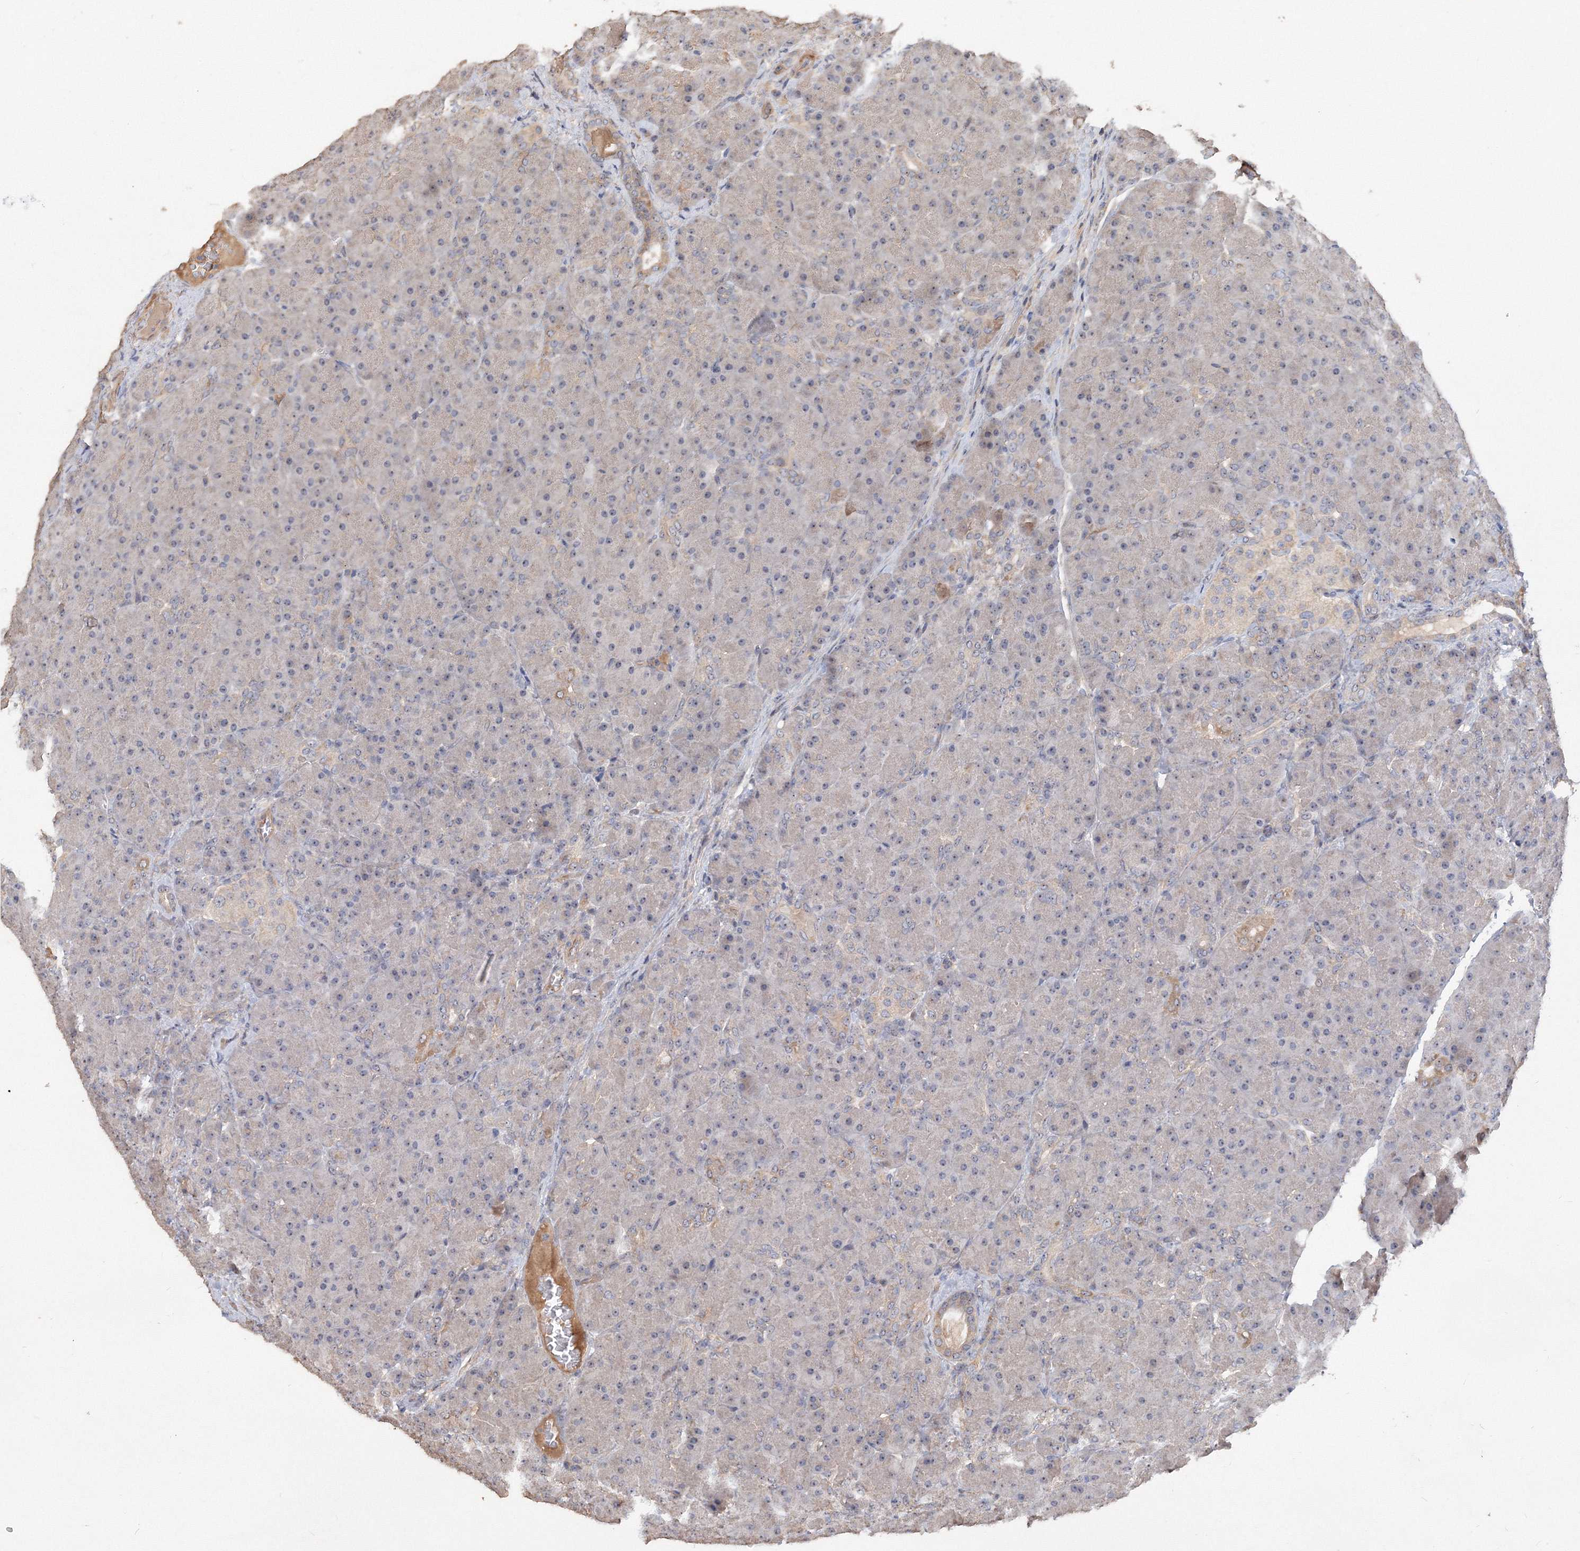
{"staining": {"intensity": "weak", "quantity": "25%-75%", "location": "cytoplasmic/membranous"}, "tissue": "pancreas", "cell_type": "Exocrine glandular cells", "image_type": "normal", "snomed": [{"axis": "morphology", "description": "Normal tissue, NOS"}, {"axis": "topography", "description": "Pancreas"}], "caption": "This image reveals benign pancreas stained with IHC to label a protein in brown. The cytoplasmic/membranous of exocrine glandular cells show weak positivity for the protein. Nuclei are counter-stained blue.", "gene": "GRINA", "patient": {"sex": "male", "age": 66}}